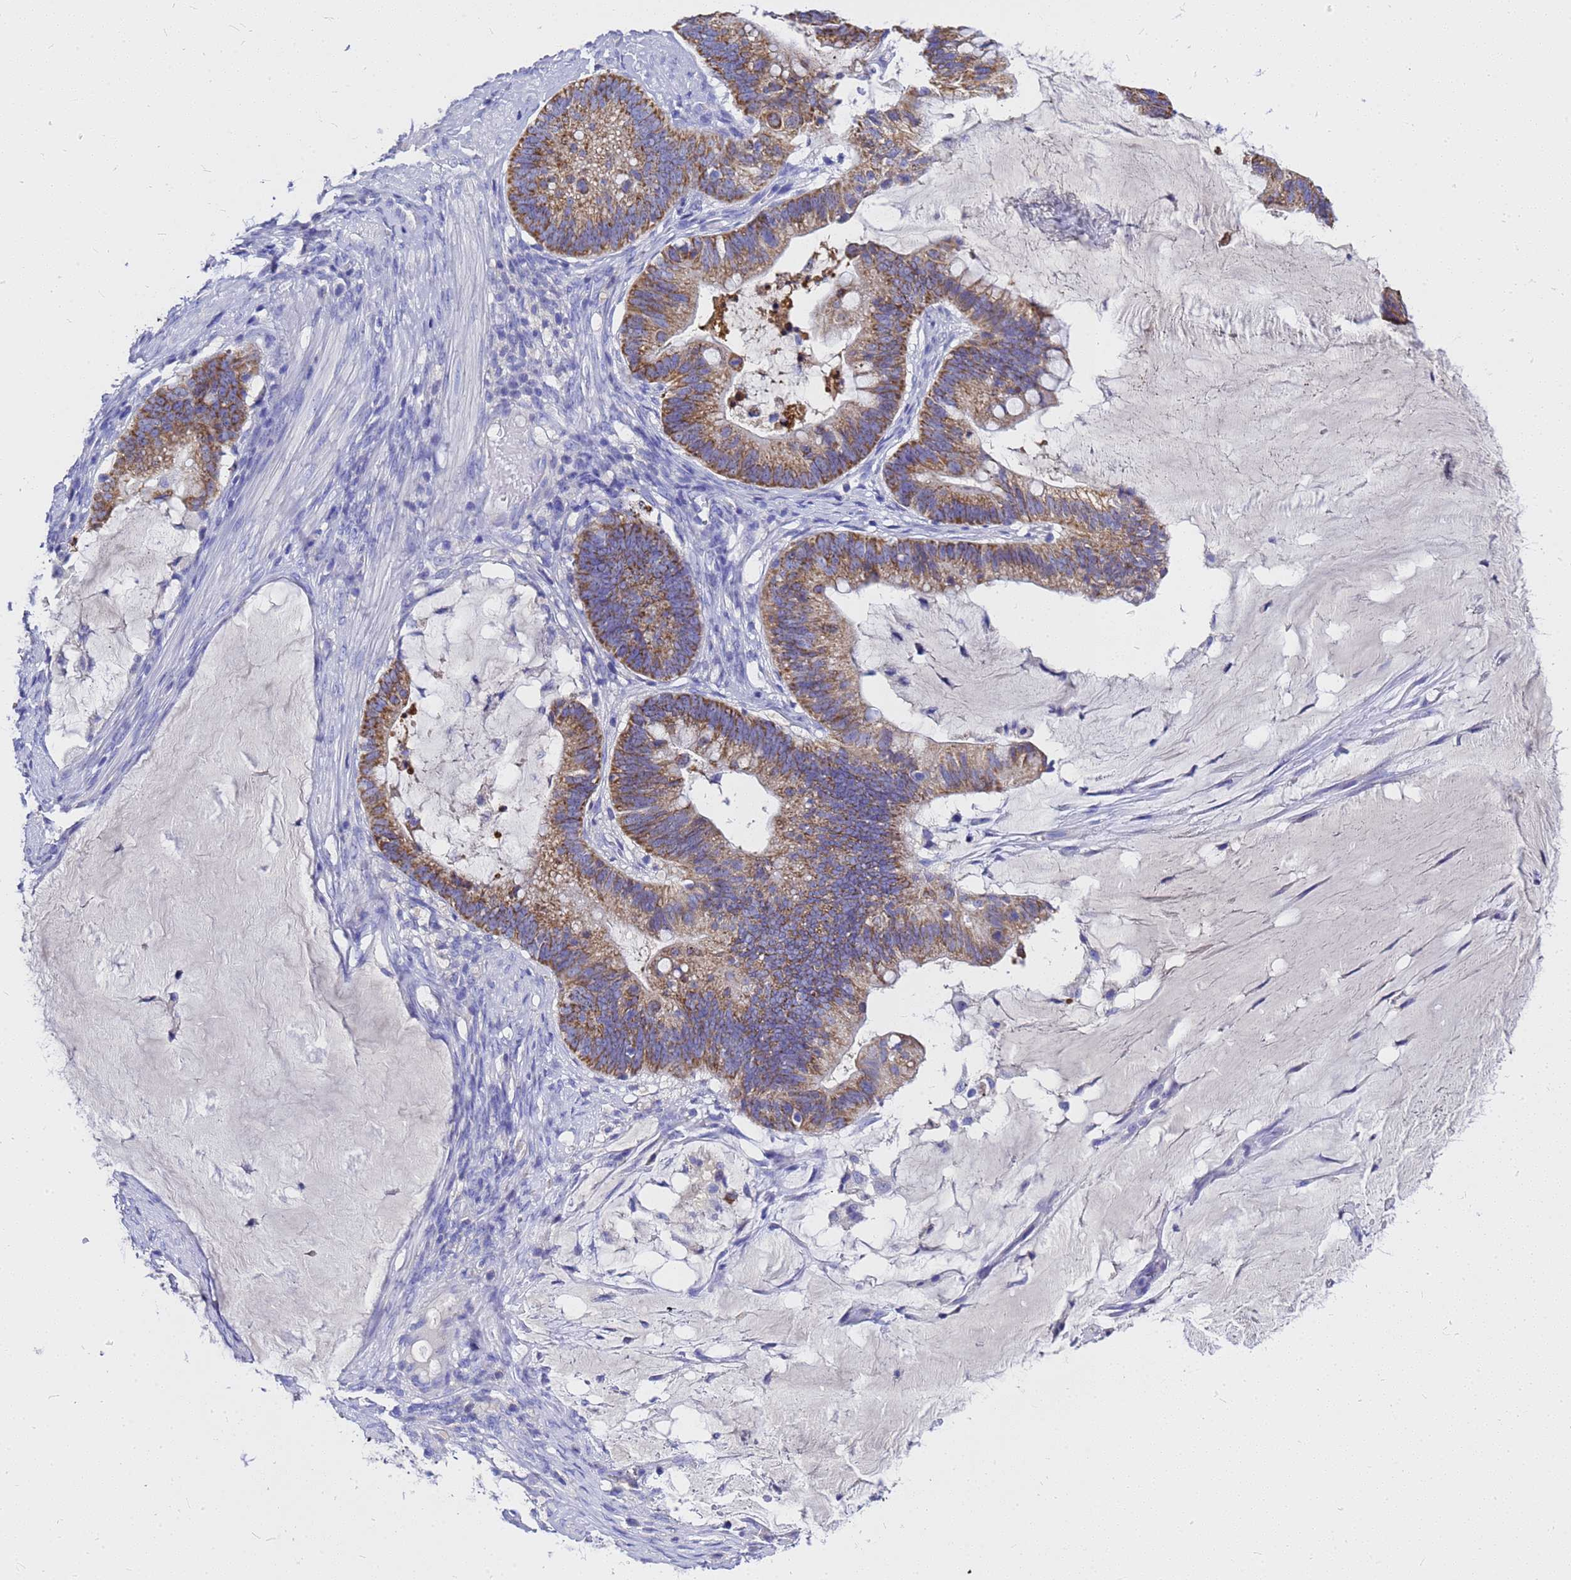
{"staining": {"intensity": "moderate", "quantity": ">75%", "location": "cytoplasmic/membranous"}, "tissue": "ovarian cancer", "cell_type": "Tumor cells", "image_type": "cancer", "snomed": [{"axis": "morphology", "description": "Cystadenocarcinoma, mucinous, NOS"}, {"axis": "topography", "description": "Ovary"}], "caption": "A micrograph of ovarian cancer (mucinous cystadenocarcinoma) stained for a protein demonstrates moderate cytoplasmic/membranous brown staining in tumor cells.", "gene": "OR52E2", "patient": {"sex": "female", "age": 61}}